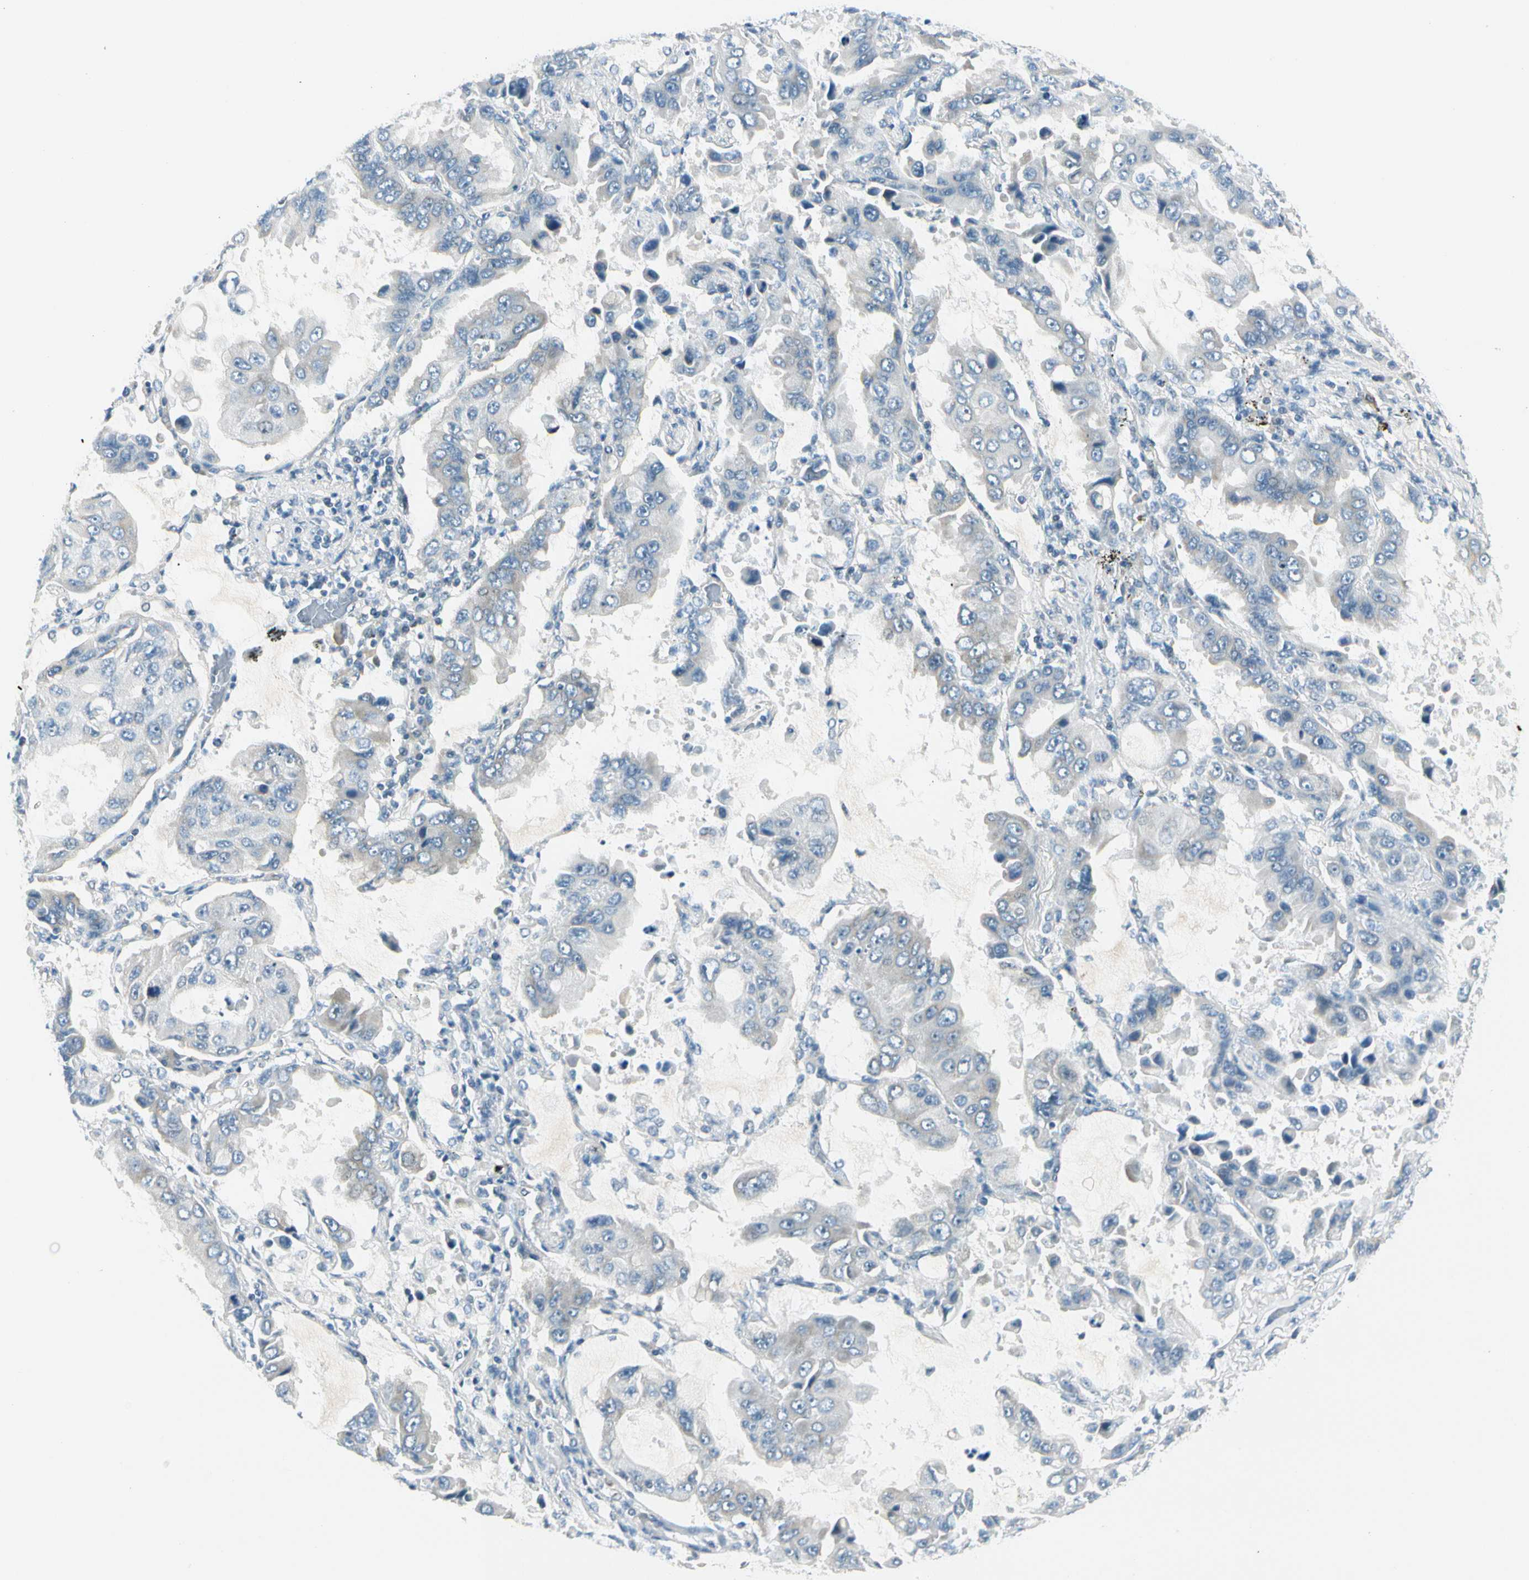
{"staining": {"intensity": "negative", "quantity": "none", "location": "none"}, "tissue": "lung cancer", "cell_type": "Tumor cells", "image_type": "cancer", "snomed": [{"axis": "morphology", "description": "Adenocarcinoma, NOS"}, {"axis": "topography", "description": "Lung"}], "caption": "Immunohistochemistry histopathology image of human lung cancer (adenocarcinoma) stained for a protein (brown), which displays no expression in tumor cells.", "gene": "ZSCAN1", "patient": {"sex": "male", "age": 64}}